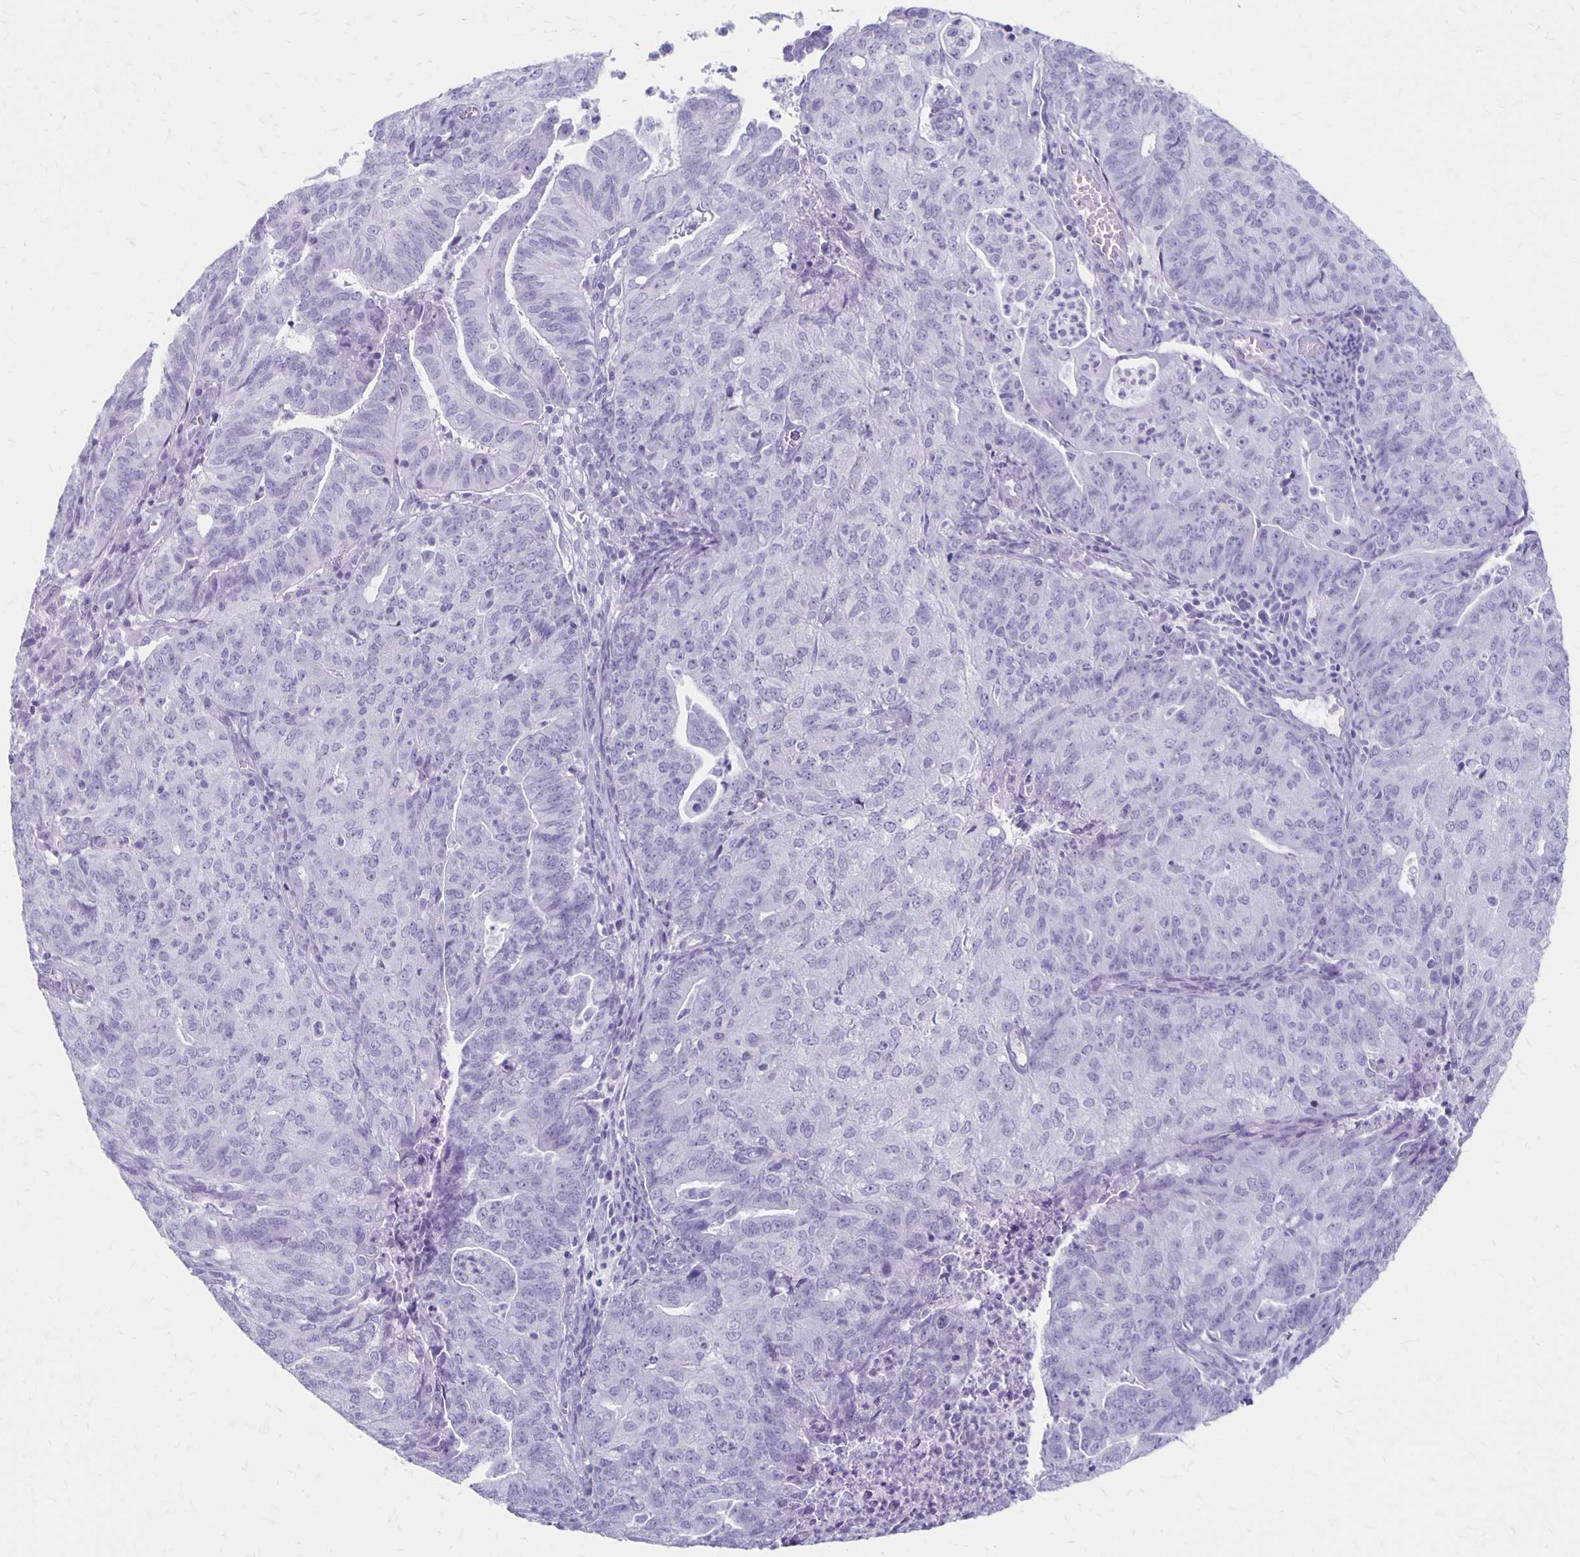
{"staining": {"intensity": "negative", "quantity": "none", "location": "none"}, "tissue": "endometrial cancer", "cell_type": "Tumor cells", "image_type": "cancer", "snomed": [{"axis": "morphology", "description": "Adenocarcinoma, NOS"}, {"axis": "topography", "description": "Endometrium"}], "caption": "DAB (3,3'-diaminobenzidine) immunohistochemical staining of human adenocarcinoma (endometrial) demonstrates no significant staining in tumor cells.", "gene": "MAGEC2", "patient": {"sex": "female", "age": 82}}